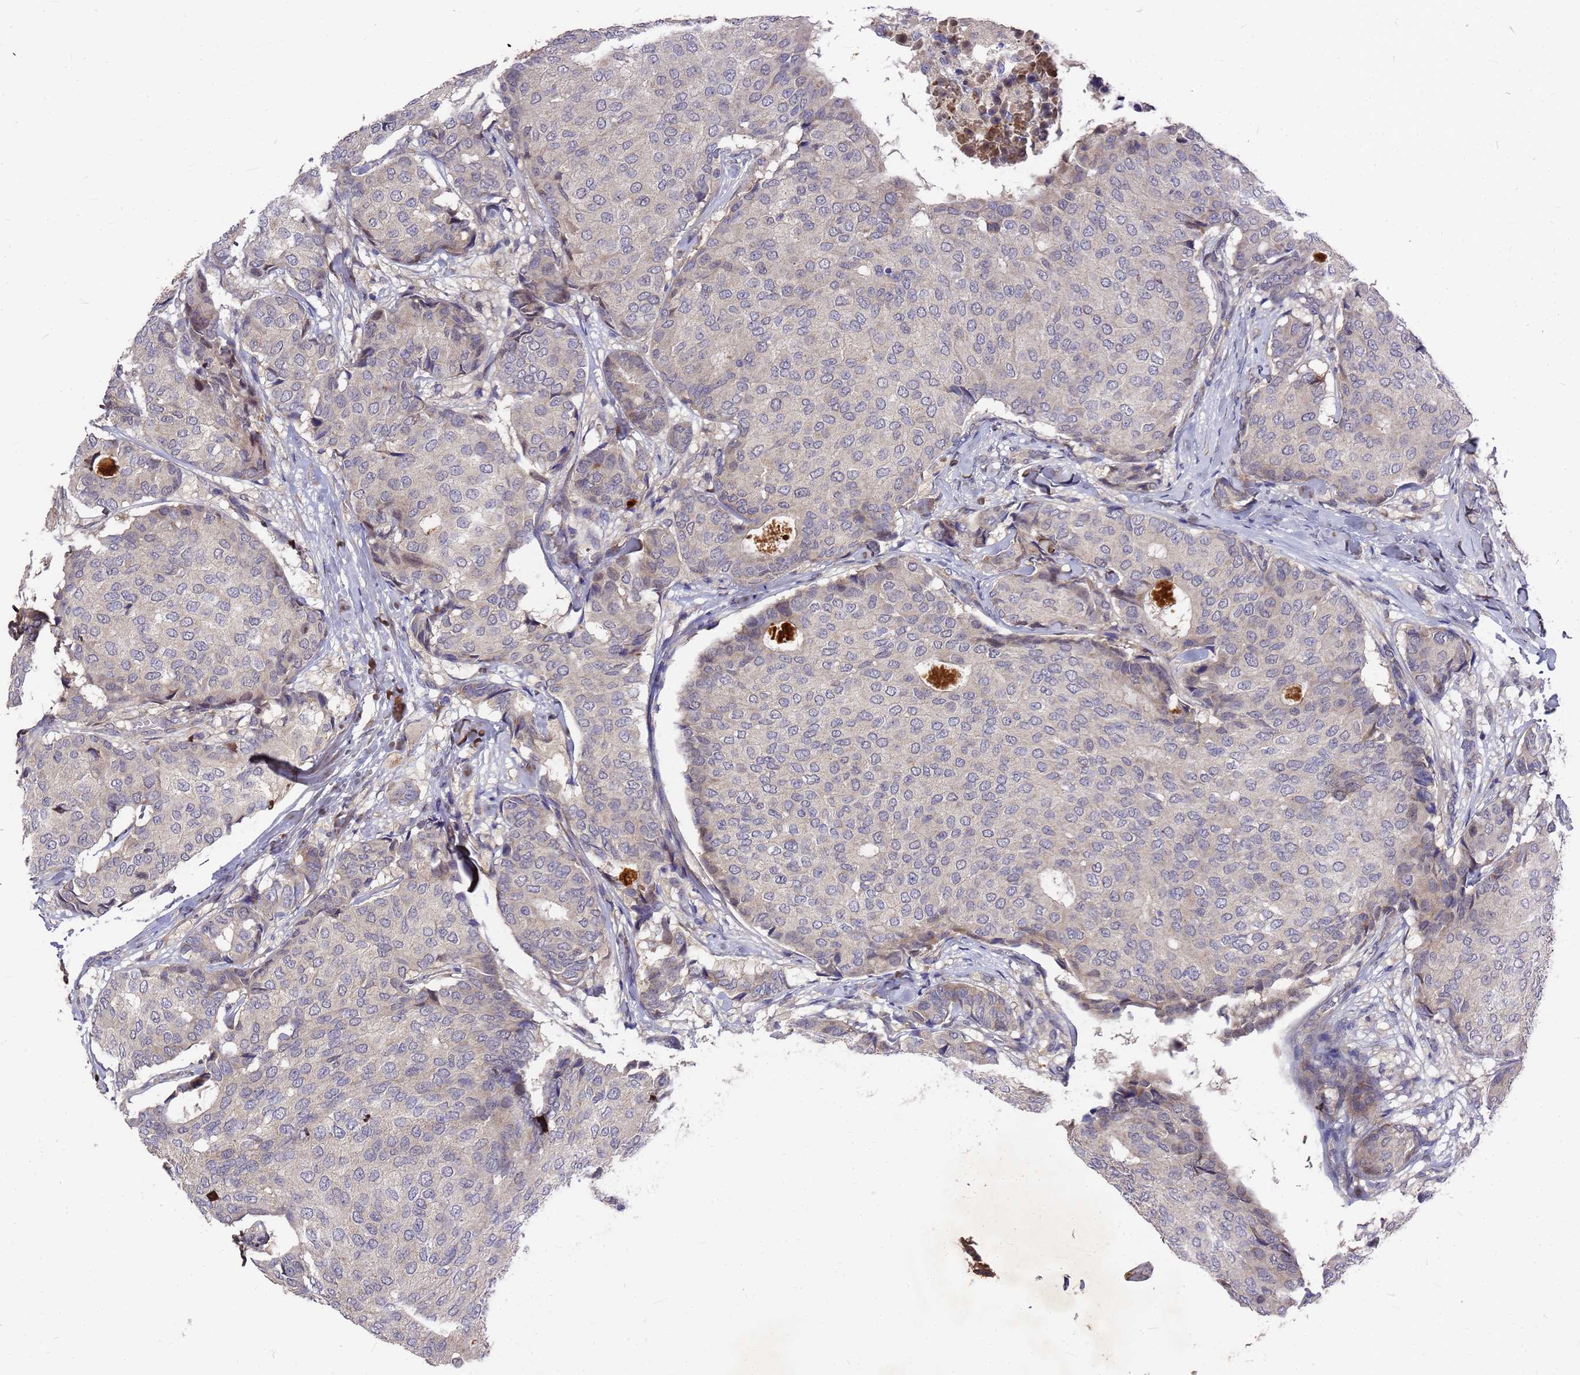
{"staining": {"intensity": "negative", "quantity": "none", "location": "none"}, "tissue": "breast cancer", "cell_type": "Tumor cells", "image_type": "cancer", "snomed": [{"axis": "morphology", "description": "Duct carcinoma"}, {"axis": "topography", "description": "Breast"}], "caption": "Immunohistochemistry photomicrograph of neoplastic tissue: breast cancer (intraductal carcinoma) stained with DAB displays no significant protein staining in tumor cells.", "gene": "ZNF717", "patient": {"sex": "female", "age": 75}}